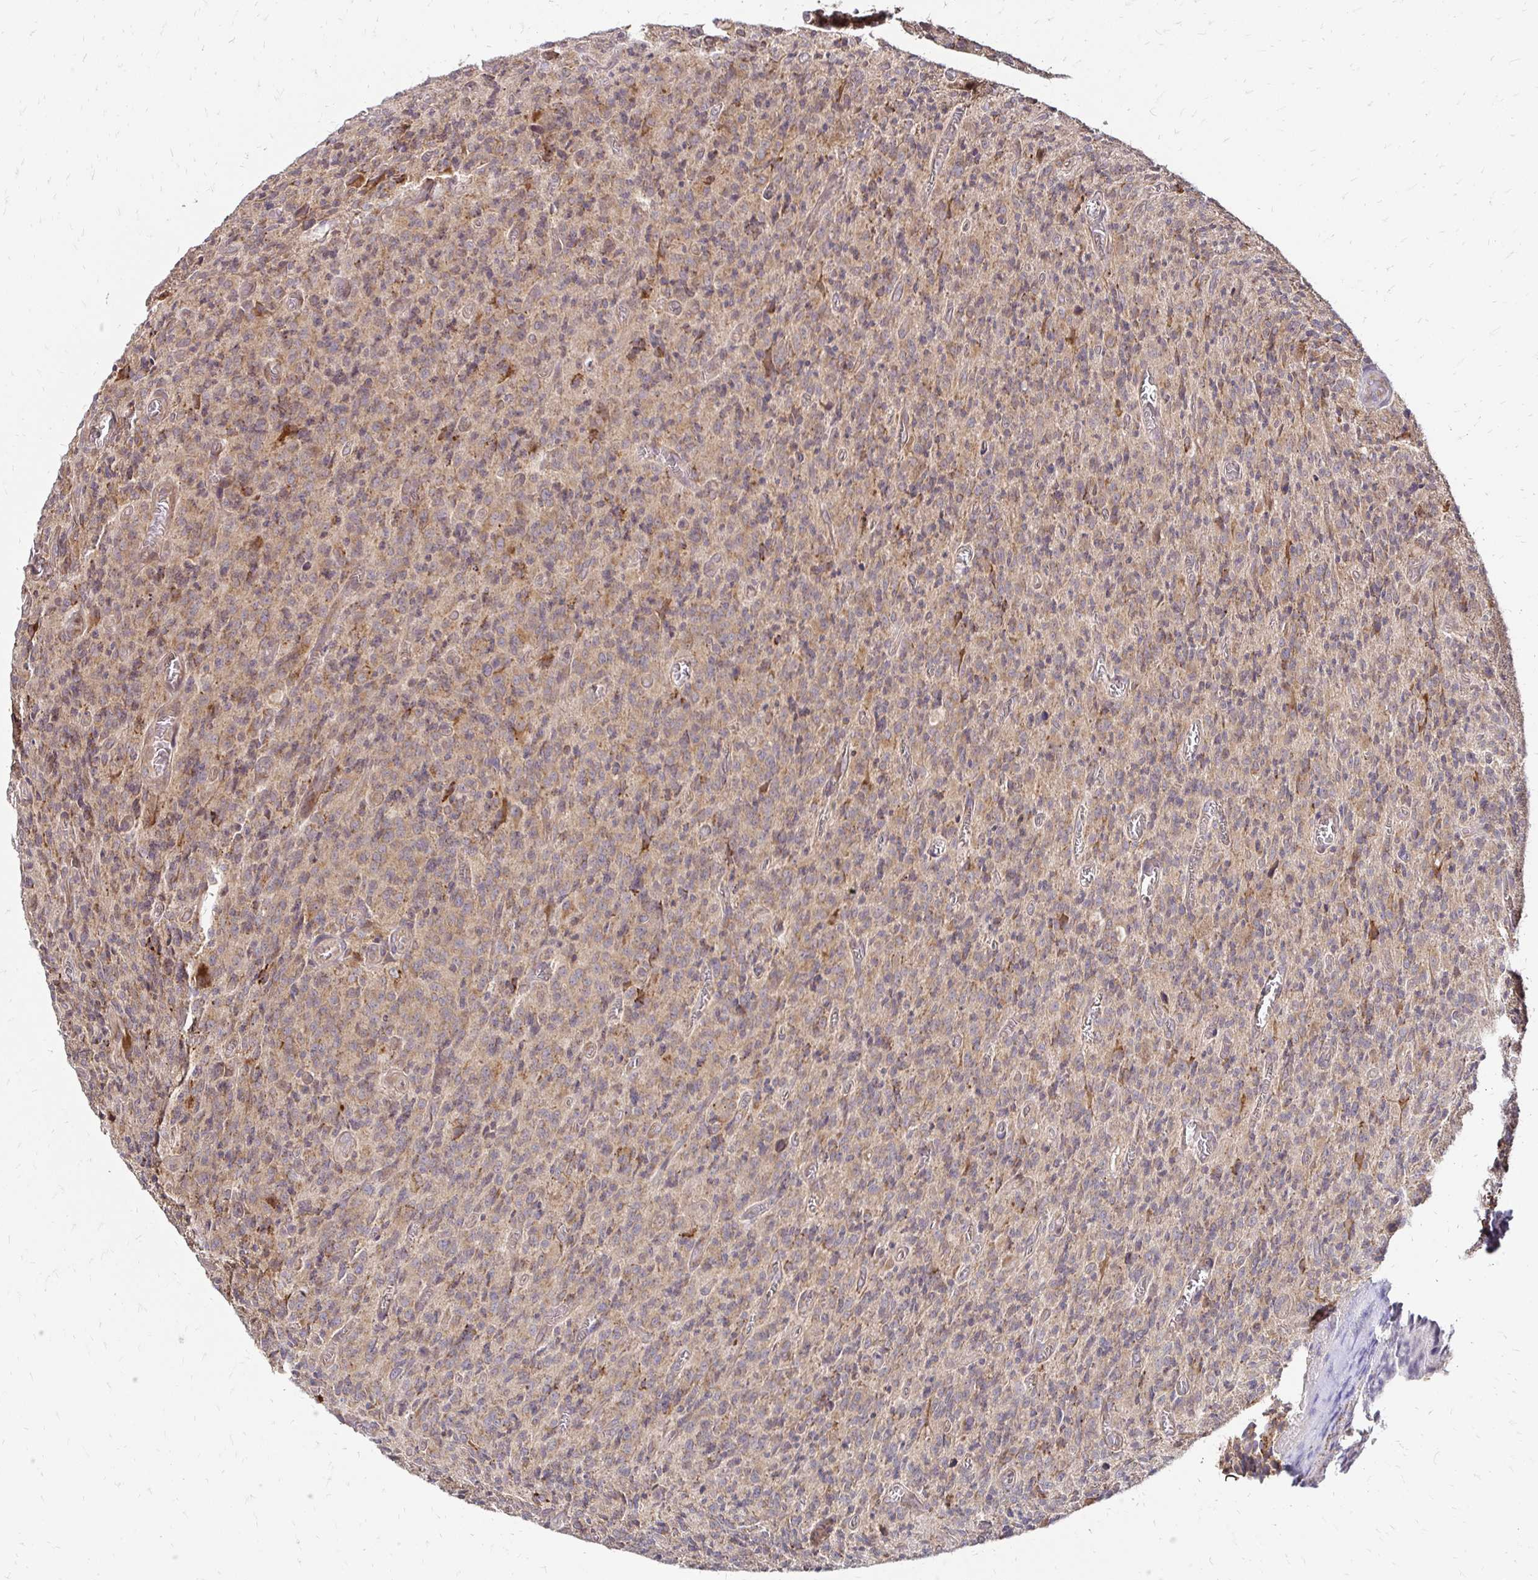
{"staining": {"intensity": "moderate", "quantity": "25%-75%", "location": "cytoplasmic/membranous"}, "tissue": "glioma", "cell_type": "Tumor cells", "image_type": "cancer", "snomed": [{"axis": "morphology", "description": "Glioma, malignant, High grade"}, {"axis": "topography", "description": "Brain"}], "caption": "Immunohistochemistry (DAB) staining of human glioma demonstrates moderate cytoplasmic/membranous protein staining in approximately 25%-75% of tumor cells.", "gene": "ZW10", "patient": {"sex": "male", "age": 76}}